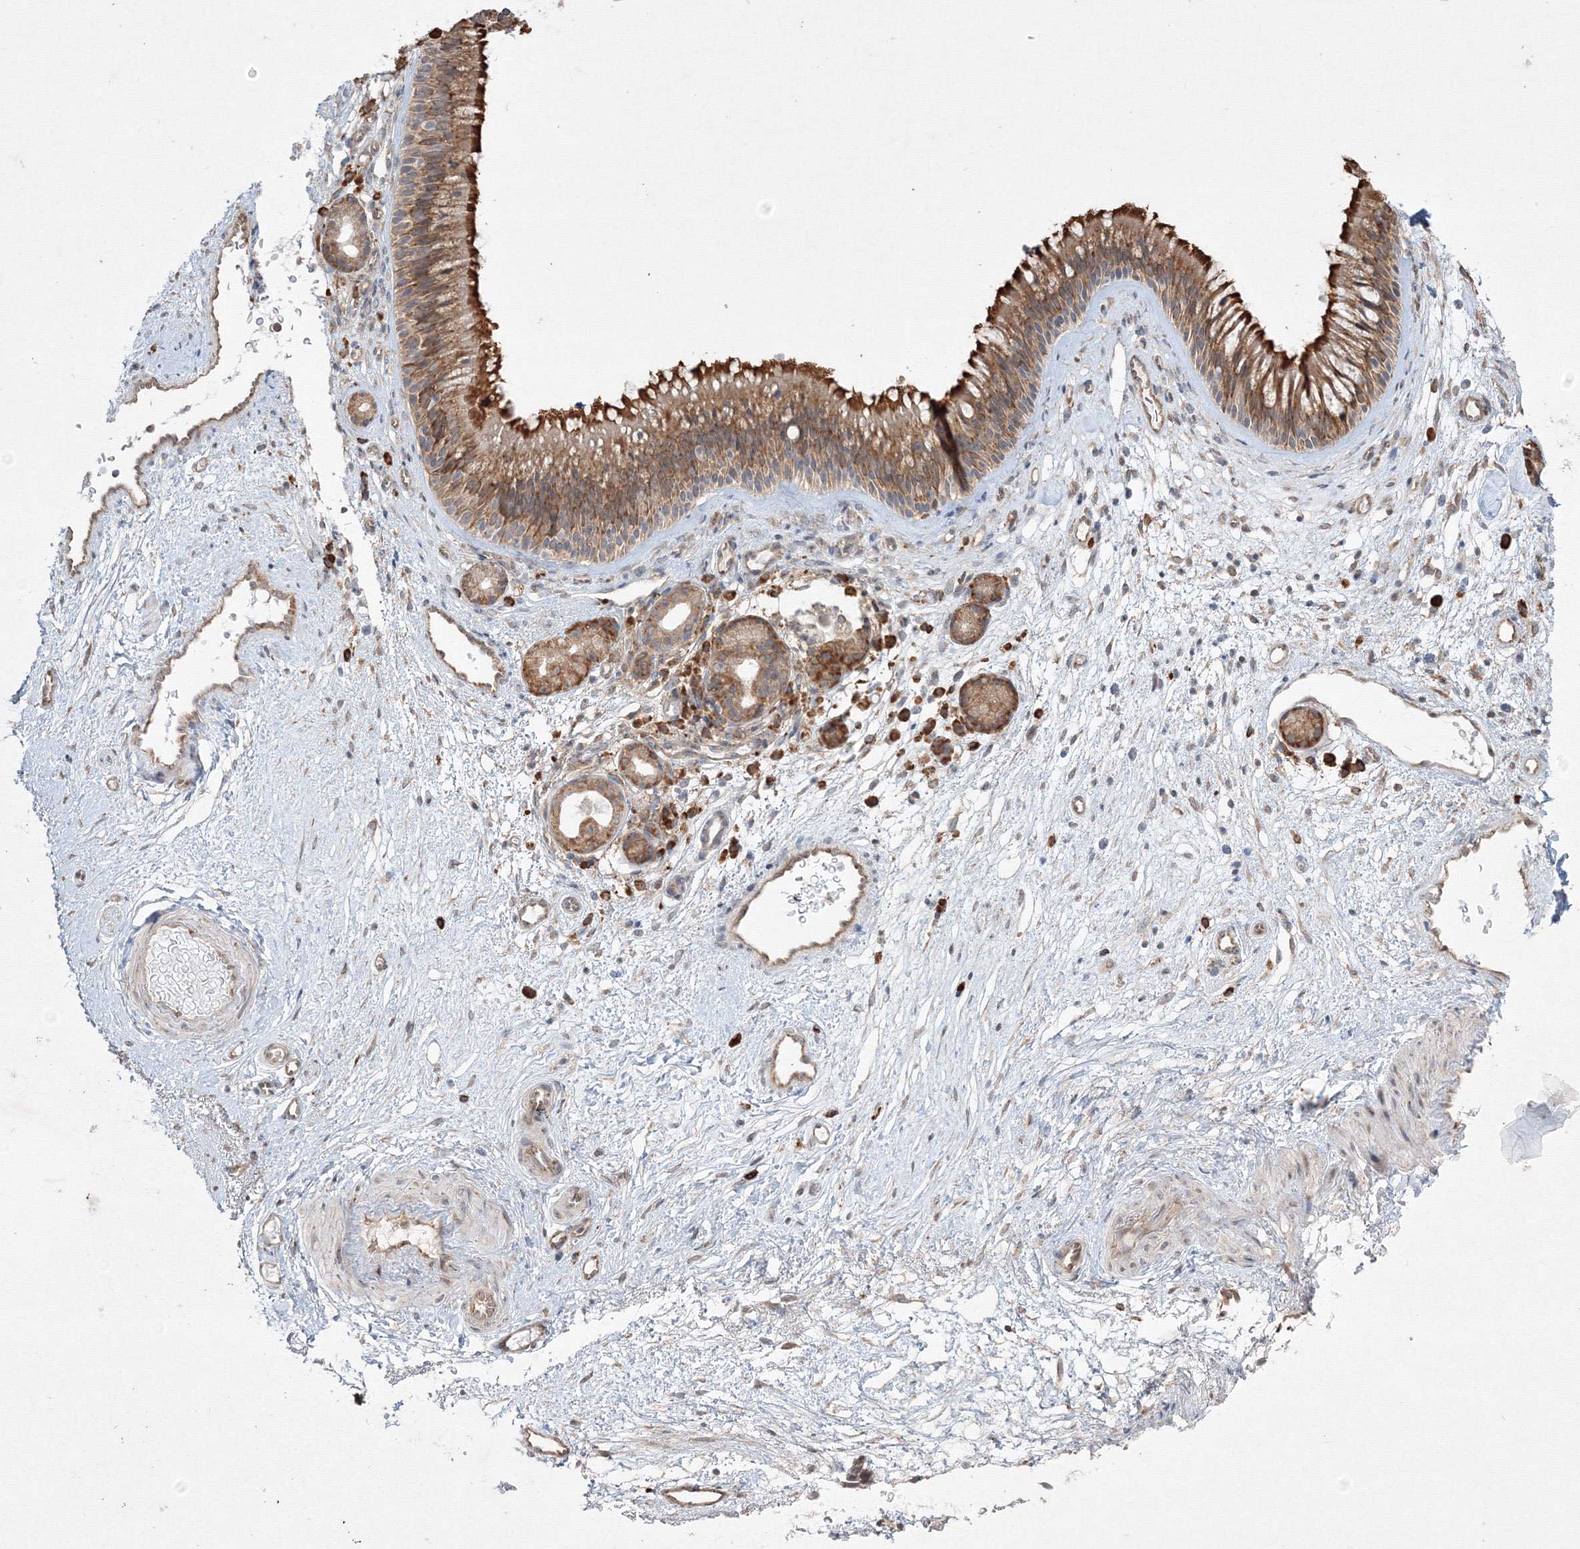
{"staining": {"intensity": "strong", "quantity": ">75%", "location": "cytoplasmic/membranous"}, "tissue": "nasopharynx", "cell_type": "Respiratory epithelial cells", "image_type": "normal", "snomed": [{"axis": "morphology", "description": "Normal tissue, NOS"}, {"axis": "morphology", "description": "Inflammation, NOS"}, {"axis": "morphology", "description": "Malignant melanoma, Metastatic site"}, {"axis": "topography", "description": "Nasopharynx"}], "caption": "Protein staining of benign nasopharynx reveals strong cytoplasmic/membranous positivity in approximately >75% of respiratory epithelial cells. (DAB (3,3'-diaminobenzidine) IHC with brightfield microscopy, high magnification).", "gene": "FBXL8", "patient": {"sex": "male", "age": 70}}